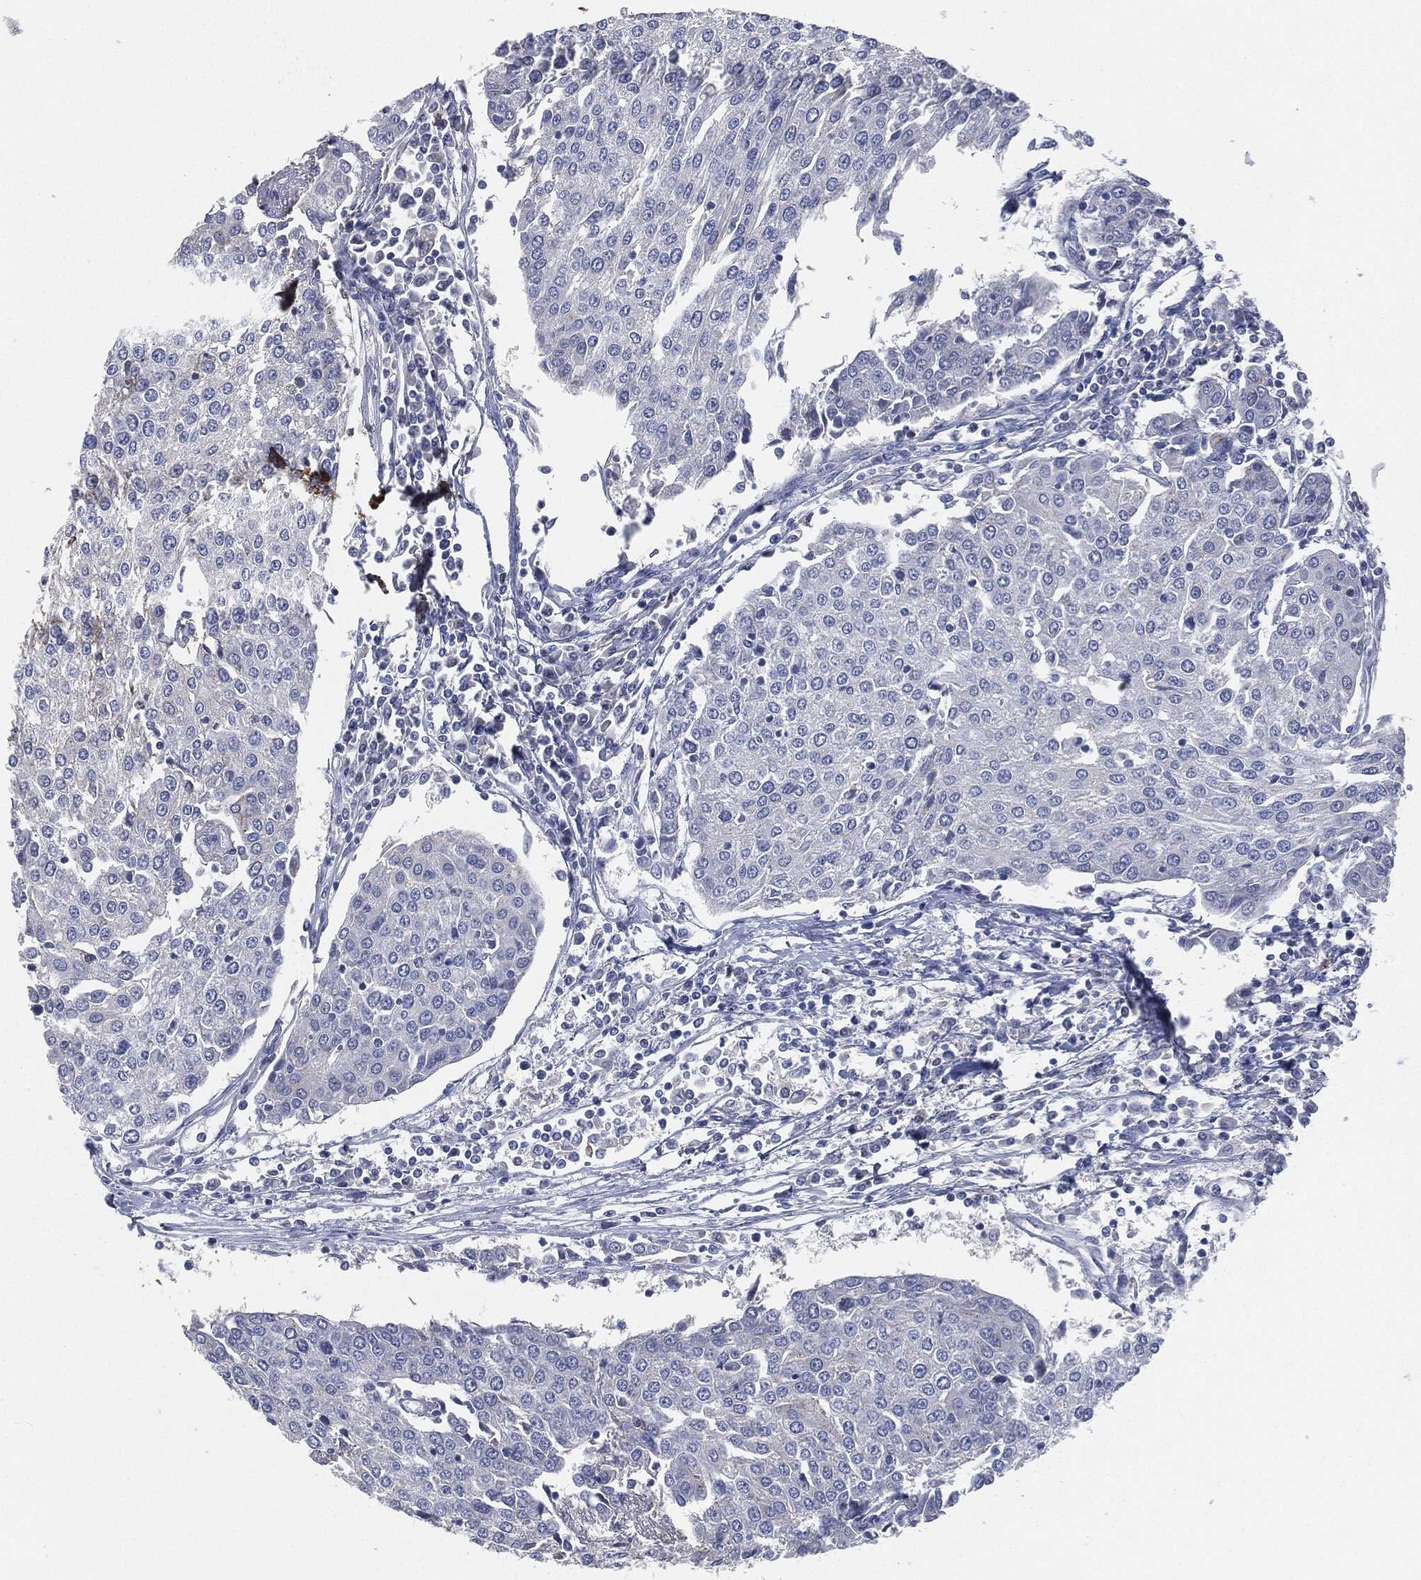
{"staining": {"intensity": "negative", "quantity": "none", "location": "none"}, "tissue": "urothelial cancer", "cell_type": "Tumor cells", "image_type": "cancer", "snomed": [{"axis": "morphology", "description": "Urothelial carcinoma, High grade"}, {"axis": "topography", "description": "Urinary bladder"}], "caption": "Immunohistochemistry (IHC) of human high-grade urothelial carcinoma reveals no expression in tumor cells. Nuclei are stained in blue.", "gene": "APOB", "patient": {"sex": "female", "age": 85}}